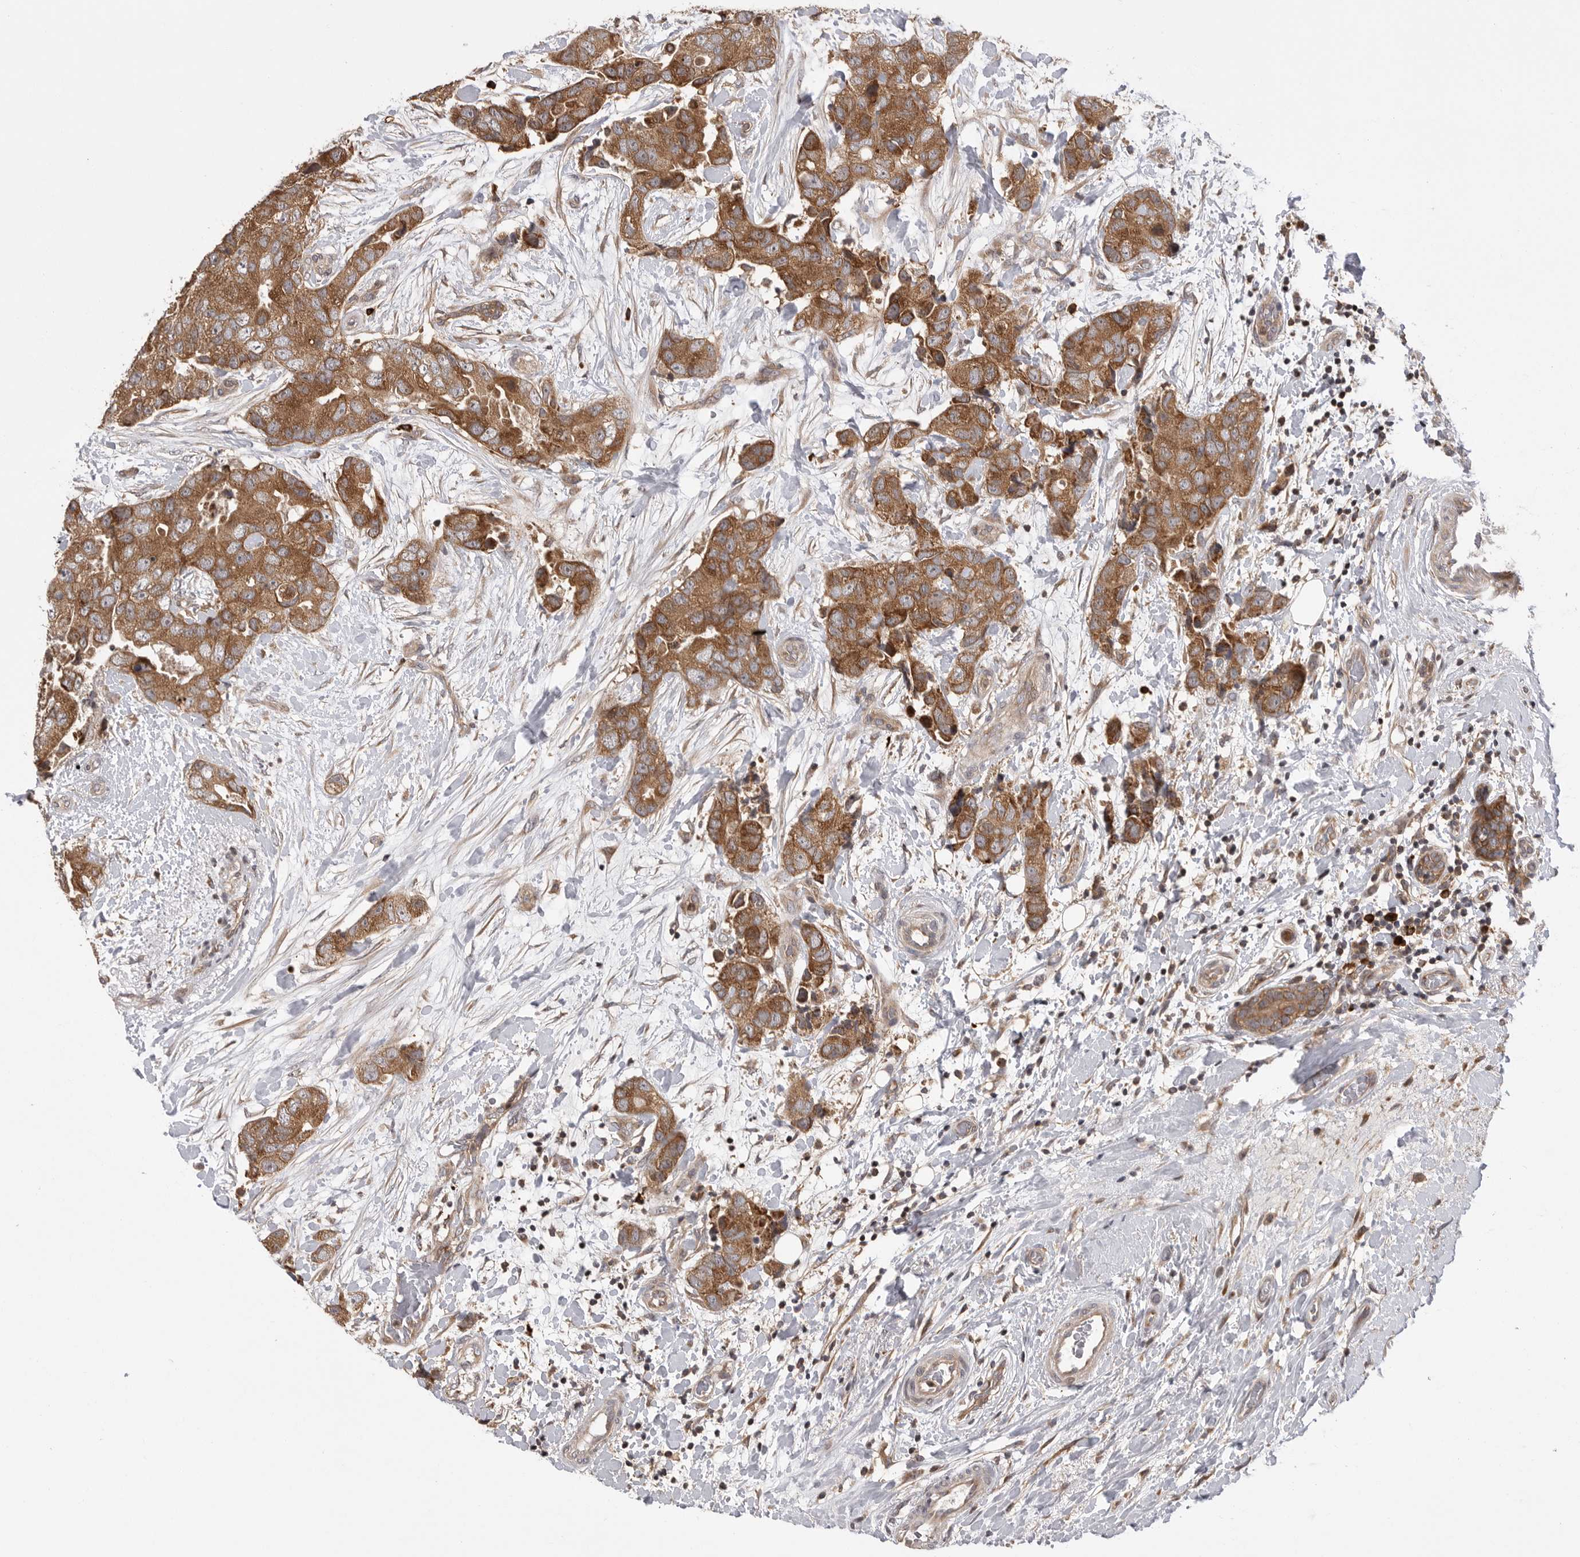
{"staining": {"intensity": "moderate", "quantity": ">75%", "location": "cytoplasmic/membranous"}, "tissue": "breast cancer", "cell_type": "Tumor cells", "image_type": "cancer", "snomed": [{"axis": "morphology", "description": "Duct carcinoma"}, {"axis": "topography", "description": "Breast"}], "caption": "A medium amount of moderate cytoplasmic/membranous staining is identified in about >75% of tumor cells in breast cancer tissue. The staining is performed using DAB (3,3'-diaminobenzidine) brown chromogen to label protein expression. The nuclei are counter-stained blue using hematoxylin.", "gene": "OXR1", "patient": {"sex": "female", "age": 62}}